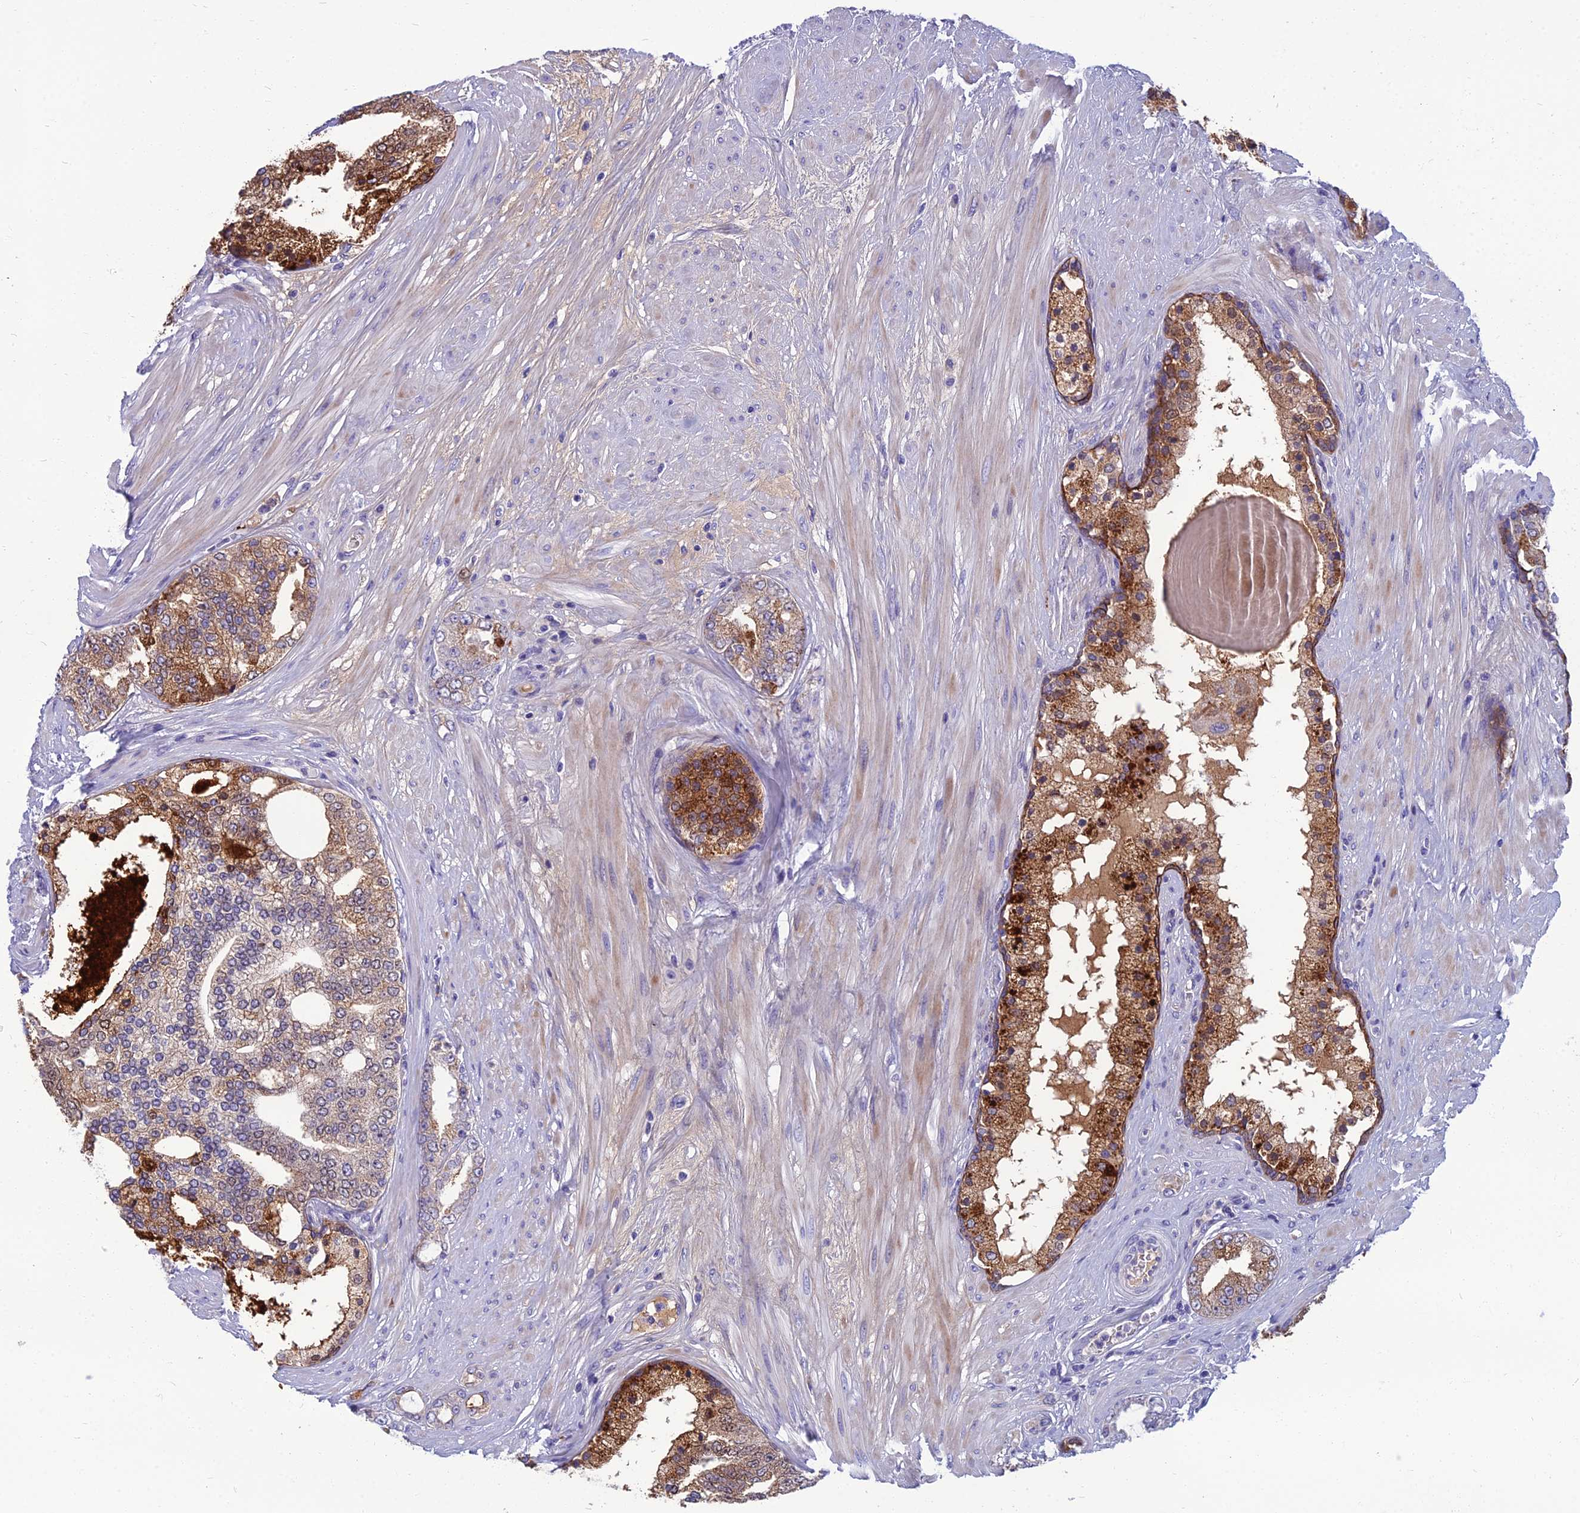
{"staining": {"intensity": "moderate", "quantity": ">75%", "location": "cytoplasmic/membranous"}, "tissue": "prostate cancer", "cell_type": "Tumor cells", "image_type": "cancer", "snomed": [{"axis": "morphology", "description": "Adenocarcinoma, High grade"}, {"axis": "topography", "description": "Prostate"}], "caption": "Protein expression analysis of human prostate cancer (high-grade adenocarcinoma) reveals moderate cytoplasmic/membranous positivity in about >75% of tumor cells.", "gene": "SPTLC3", "patient": {"sex": "male", "age": 64}}